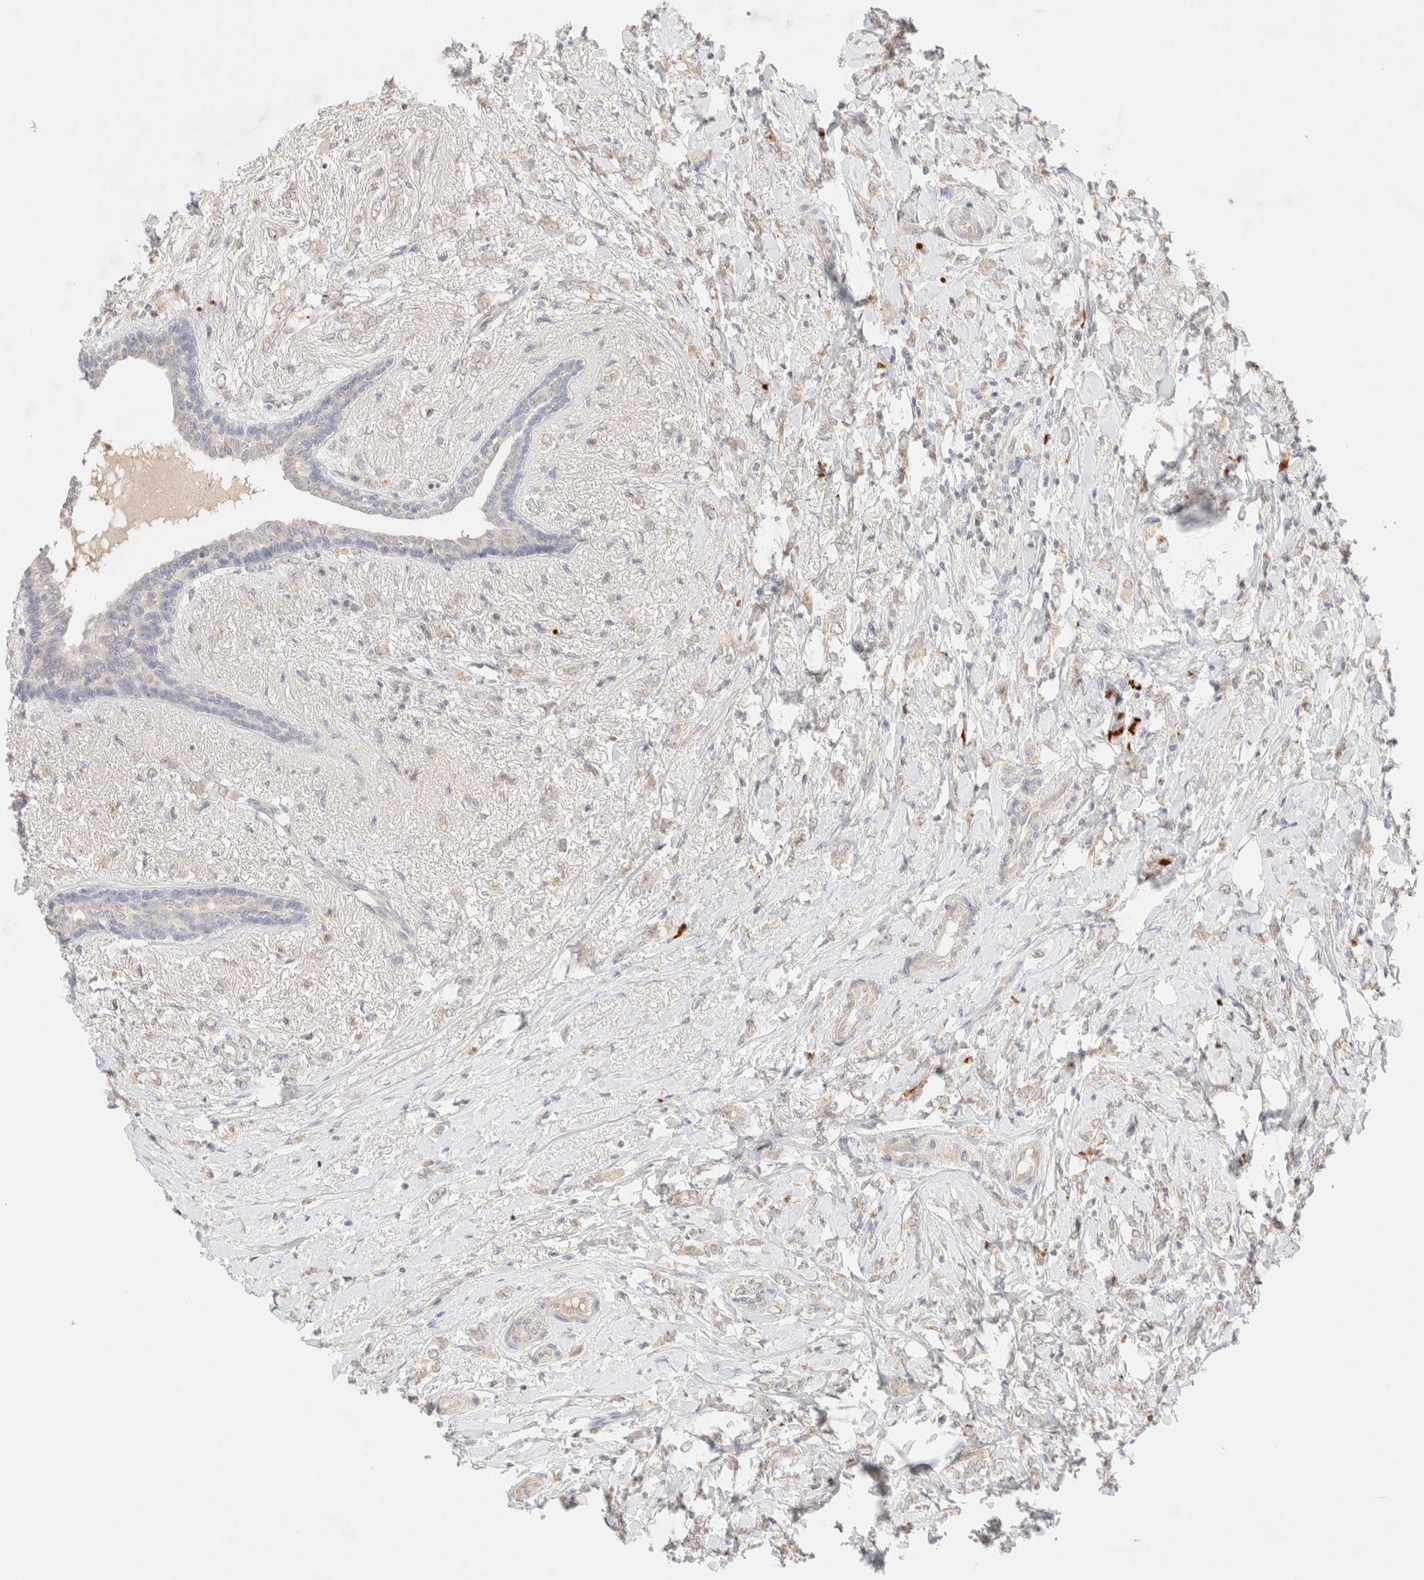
{"staining": {"intensity": "negative", "quantity": "none", "location": "none"}, "tissue": "breast cancer", "cell_type": "Tumor cells", "image_type": "cancer", "snomed": [{"axis": "morphology", "description": "Normal tissue, NOS"}, {"axis": "morphology", "description": "Lobular carcinoma"}, {"axis": "topography", "description": "Breast"}], "caption": "An immunohistochemistry image of breast lobular carcinoma is shown. There is no staining in tumor cells of breast lobular carcinoma.", "gene": "SNTB1", "patient": {"sex": "female", "age": 47}}